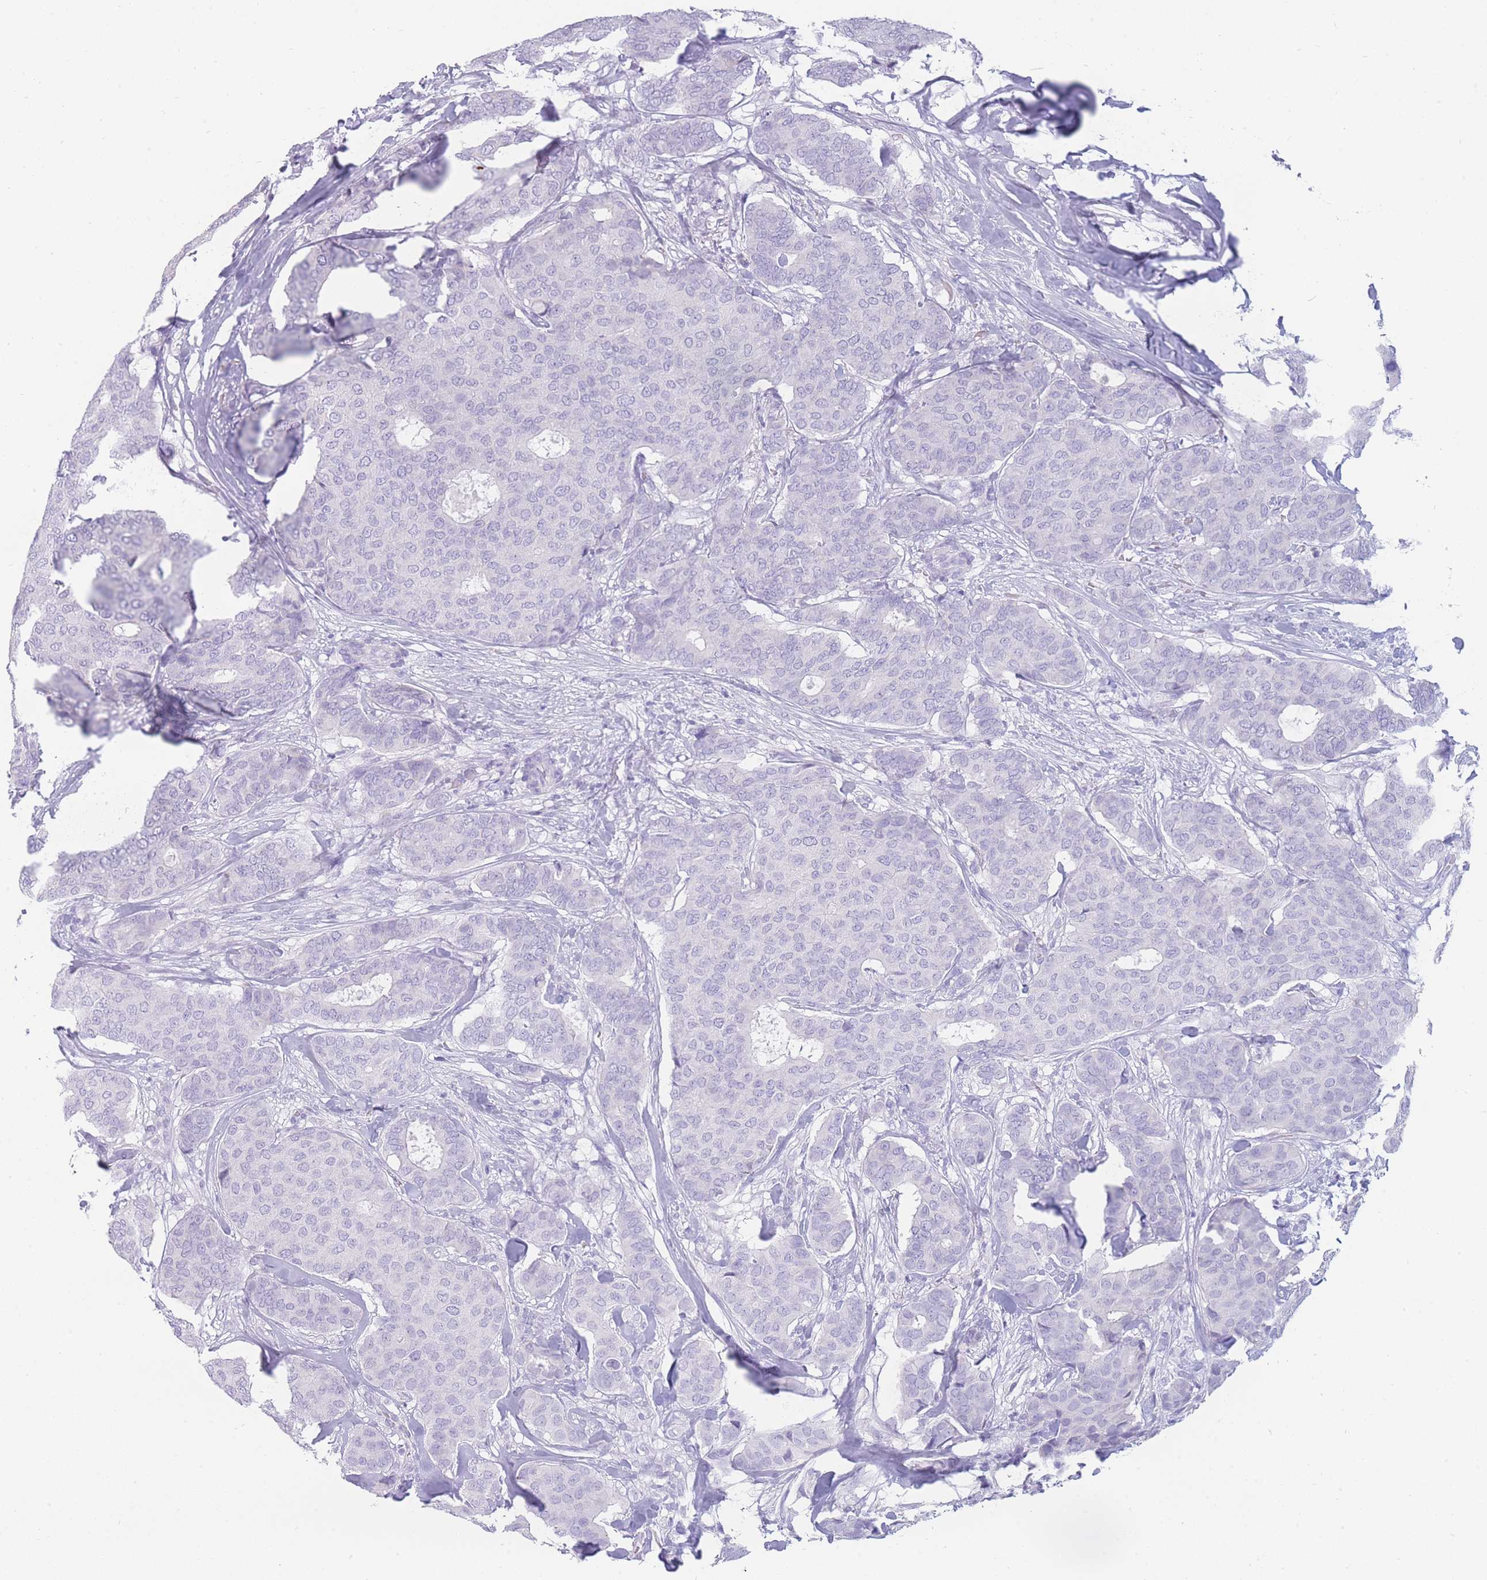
{"staining": {"intensity": "negative", "quantity": "none", "location": "none"}, "tissue": "breast cancer", "cell_type": "Tumor cells", "image_type": "cancer", "snomed": [{"axis": "morphology", "description": "Duct carcinoma"}, {"axis": "topography", "description": "Breast"}], "caption": "Protein analysis of breast intraductal carcinoma shows no significant expression in tumor cells. Nuclei are stained in blue.", "gene": "UPK1A", "patient": {"sex": "female", "age": 75}}